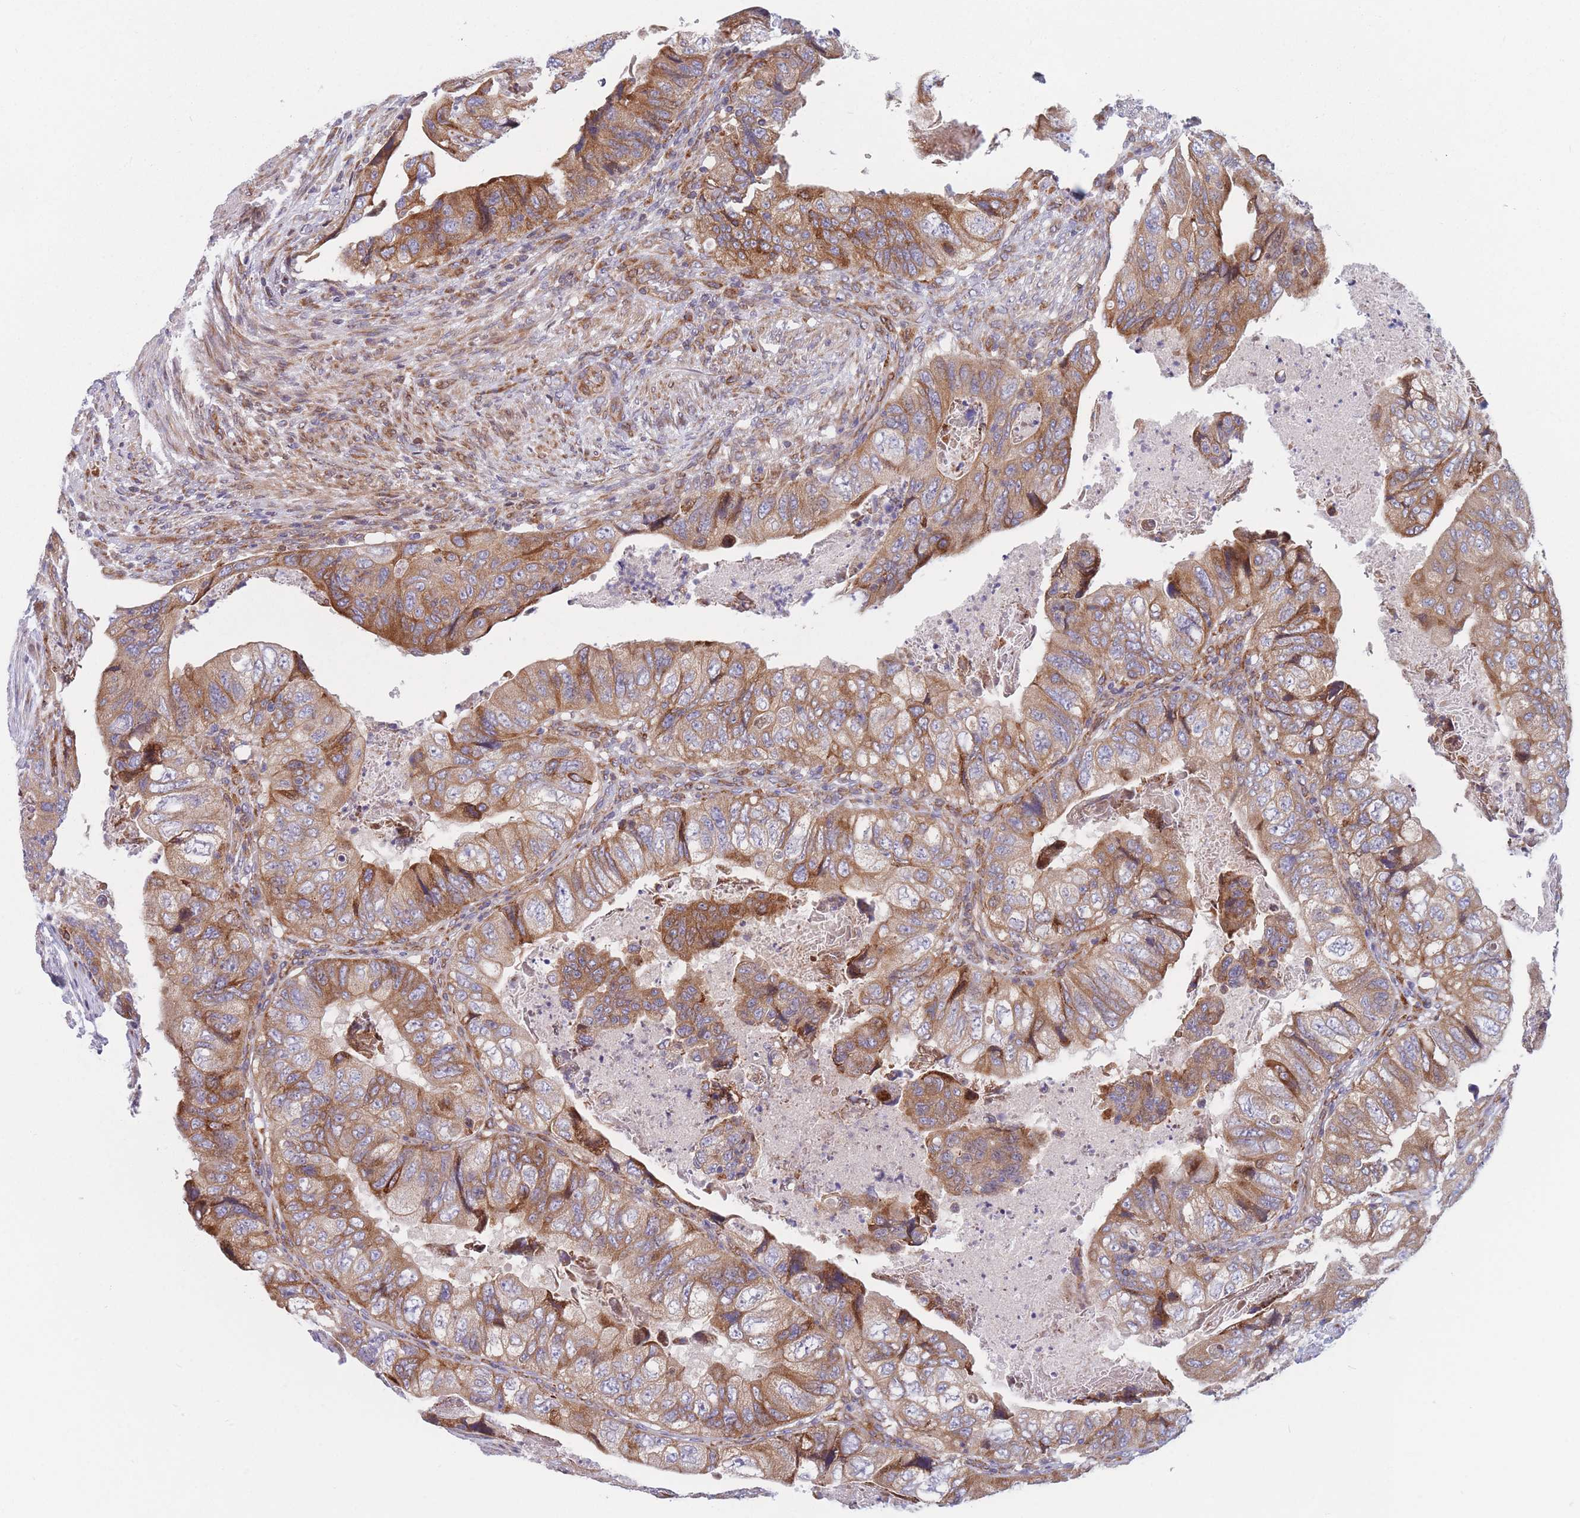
{"staining": {"intensity": "moderate", "quantity": ">75%", "location": "cytoplasmic/membranous"}, "tissue": "colorectal cancer", "cell_type": "Tumor cells", "image_type": "cancer", "snomed": [{"axis": "morphology", "description": "Adenocarcinoma, NOS"}, {"axis": "topography", "description": "Rectum"}], "caption": "An IHC micrograph of tumor tissue is shown. Protein staining in brown labels moderate cytoplasmic/membranous positivity in colorectal cancer within tumor cells.", "gene": "TMEM131L", "patient": {"sex": "male", "age": 63}}